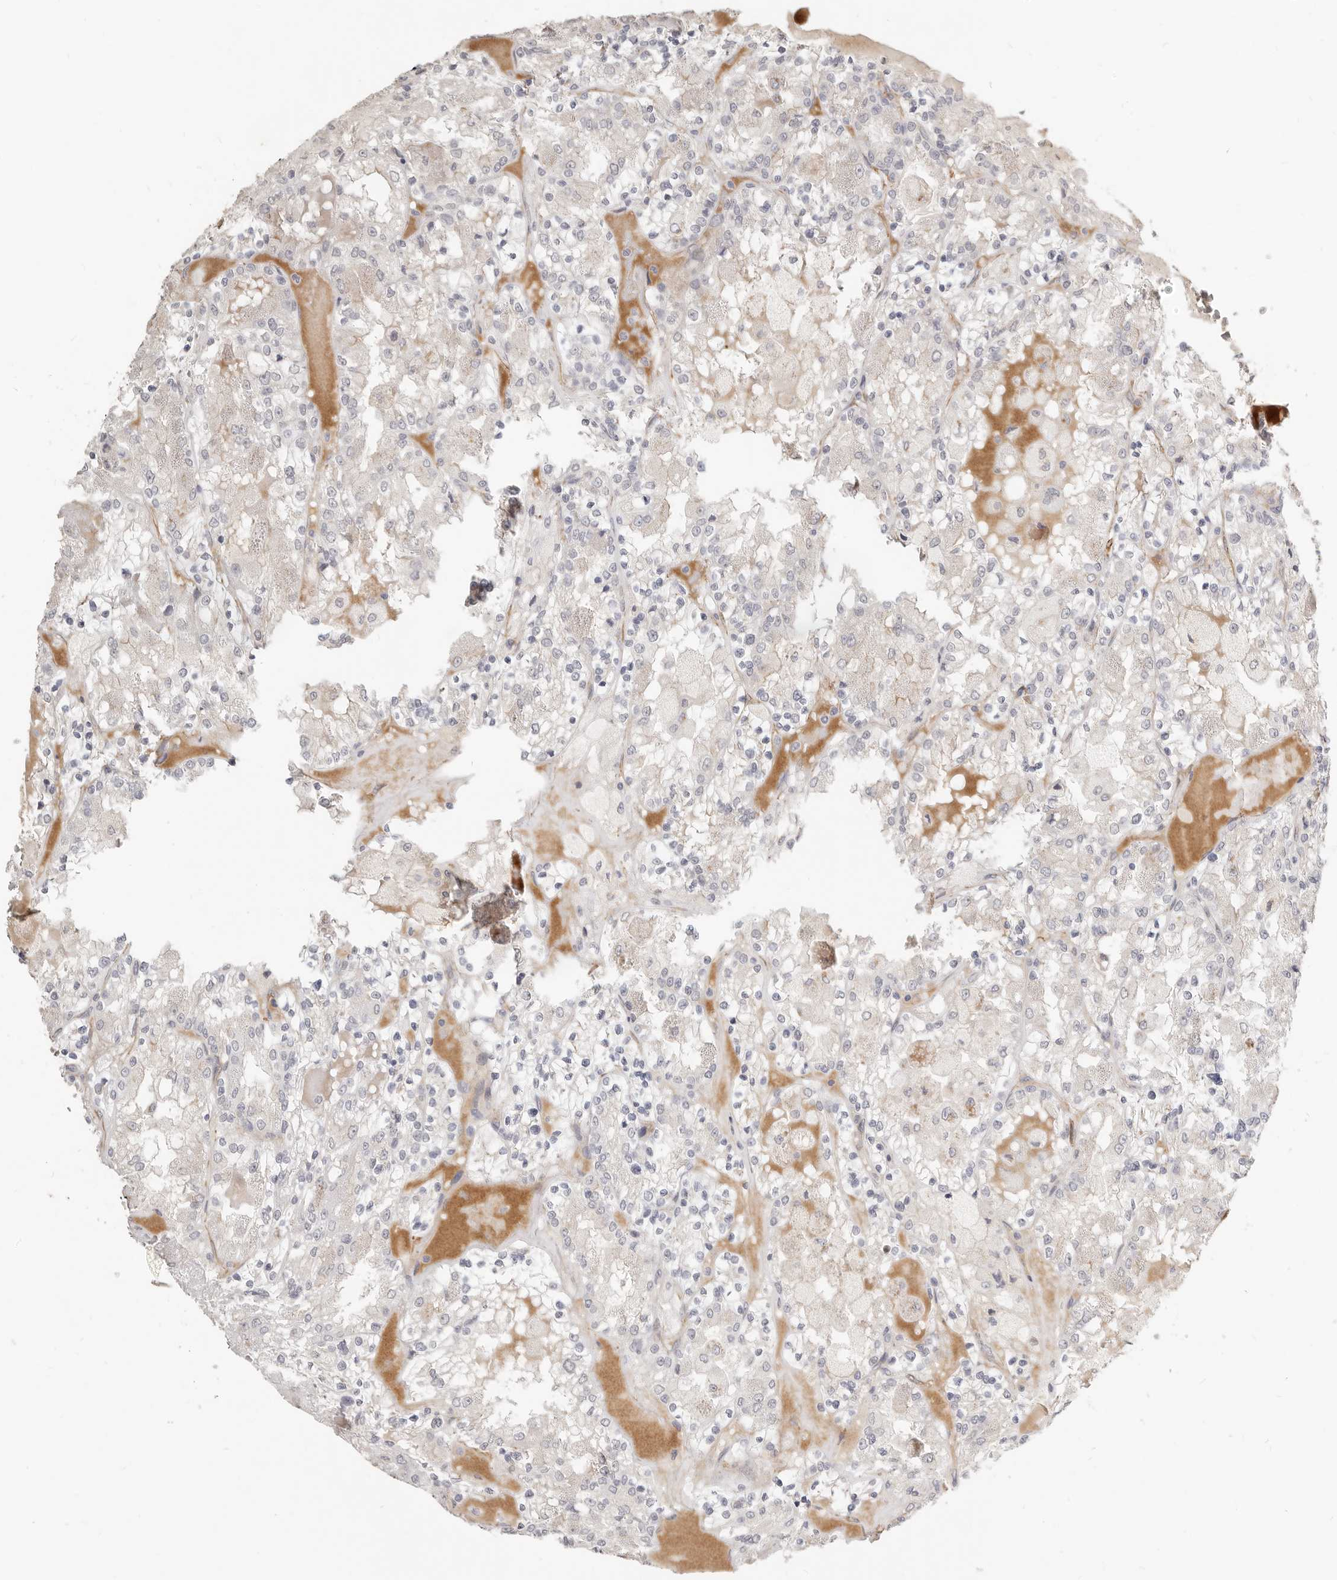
{"staining": {"intensity": "weak", "quantity": "<25%", "location": "cytoplasmic/membranous"}, "tissue": "renal cancer", "cell_type": "Tumor cells", "image_type": "cancer", "snomed": [{"axis": "morphology", "description": "Adenocarcinoma, NOS"}, {"axis": "topography", "description": "Kidney"}], "caption": "This image is of renal adenocarcinoma stained with IHC to label a protein in brown with the nuclei are counter-stained blue. There is no positivity in tumor cells.", "gene": "RABAC1", "patient": {"sex": "female", "age": 56}}